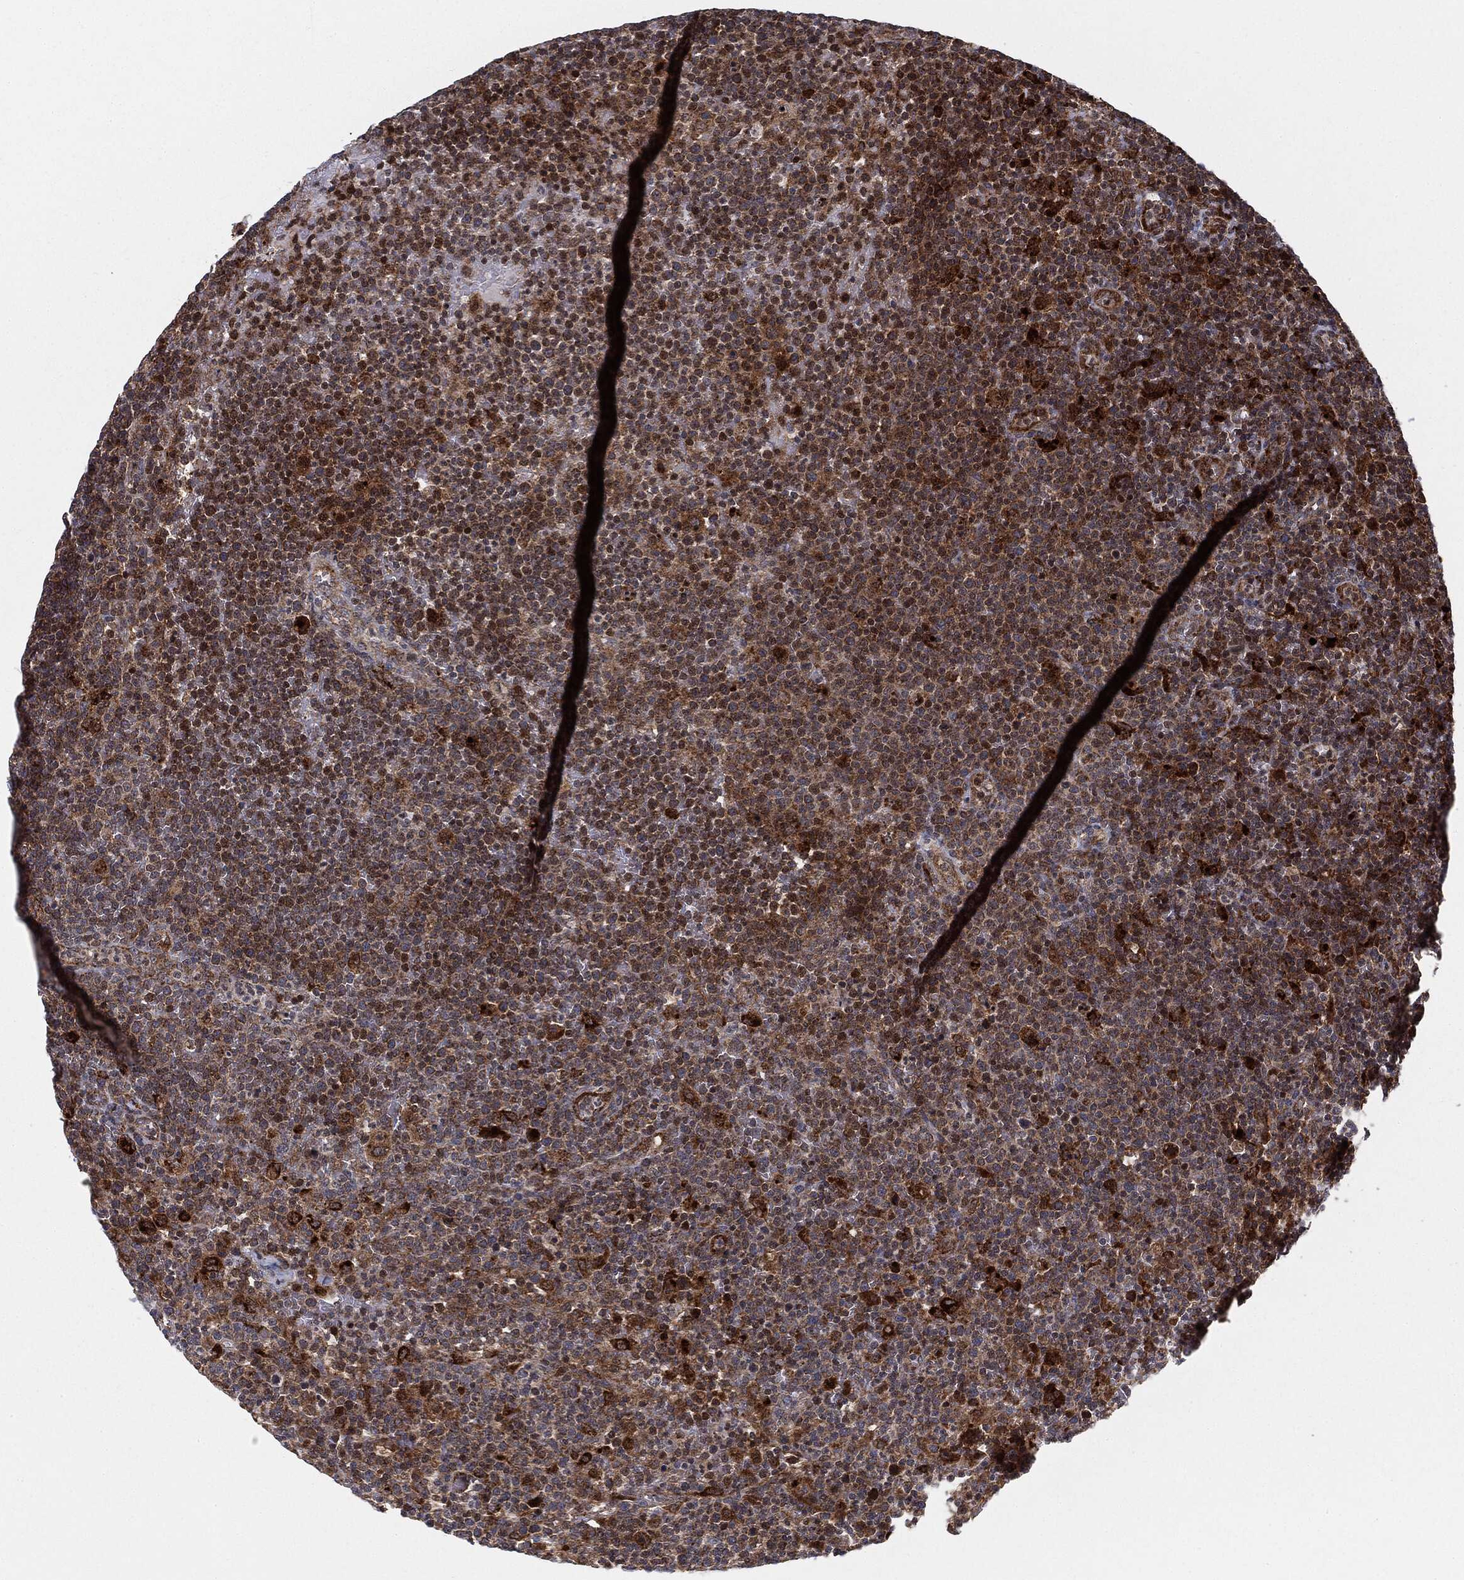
{"staining": {"intensity": "moderate", "quantity": ">75%", "location": "cytoplasmic/membranous"}, "tissue": "lymphoma", "cell_type": "Tumor cells", "image_type": "cancer", "snomed": [{"axis": "morphology", "description": "Malignant lymphoma, non-Hodgkin's type, High grade"}, {"axis": "topography", "description": "Lymph node"}], "caption": "Moderate cytoplasmic/membranous positivity is seen in about >75% of tumor cells in lymphoma.", "gene": "PTEN", "patient": {"sex": "male", "age": 61}}